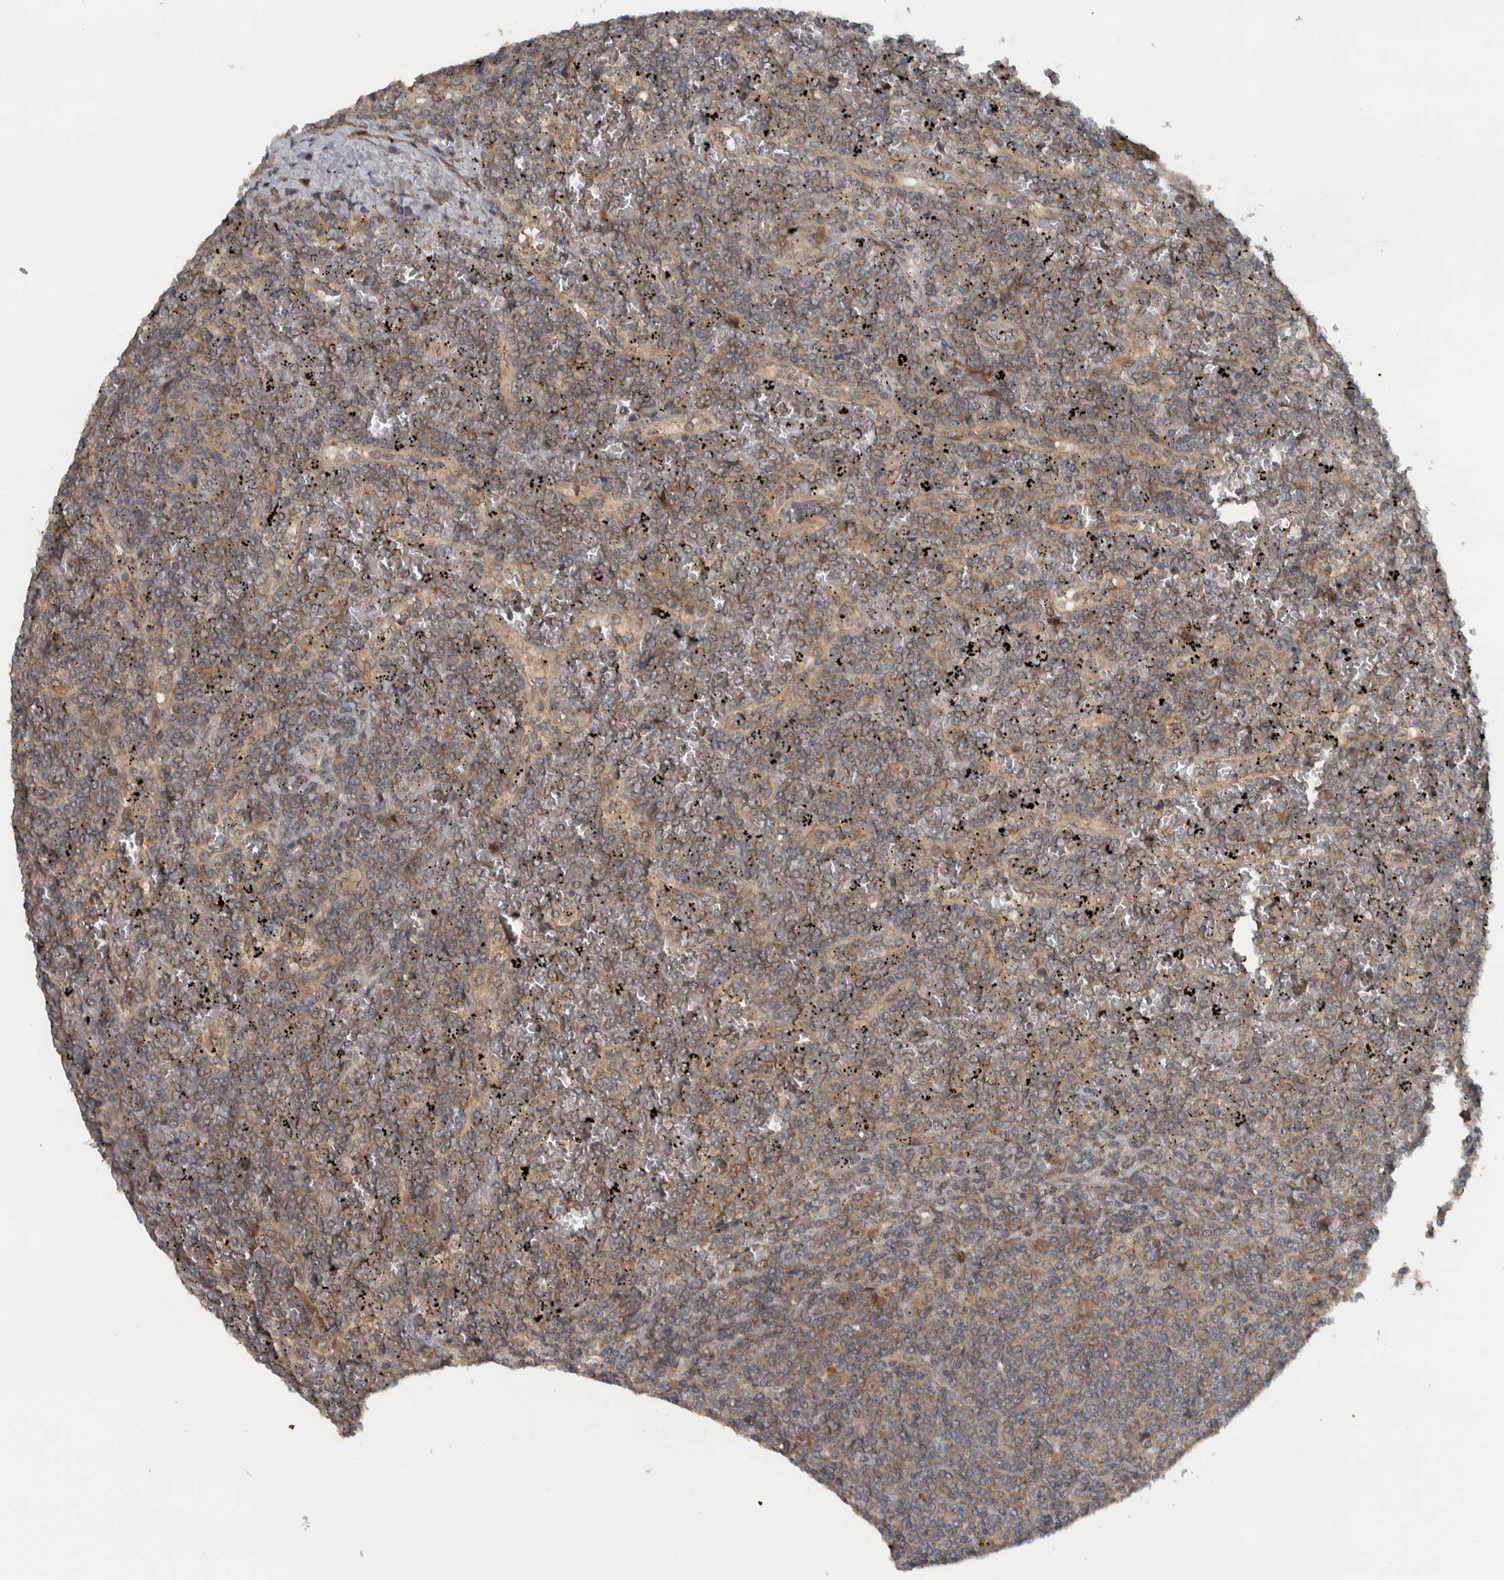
{"staining": {"intensity": "weak", "quantity": "25%-75%", "location": "cytoplasmic/membranous"}, "tissue": "lymphoma", "cell_type": "Tumor cells", "image_type": "cancer", "snomed": [{"axis": "morphology", "description": "Malignant lymphoma, non-Hodgkin's type, Low grade"}, {"axis": "topography", "description": "Spleen"}], "caption": "There is low levels of weak cytoplasmic/membranous positivity in tumor cells of lymphoma, as demonstrated by immunohistochemical staining (brown color).", "gene": "XPO5", "patient": {"sex": "female", "age": 19}}